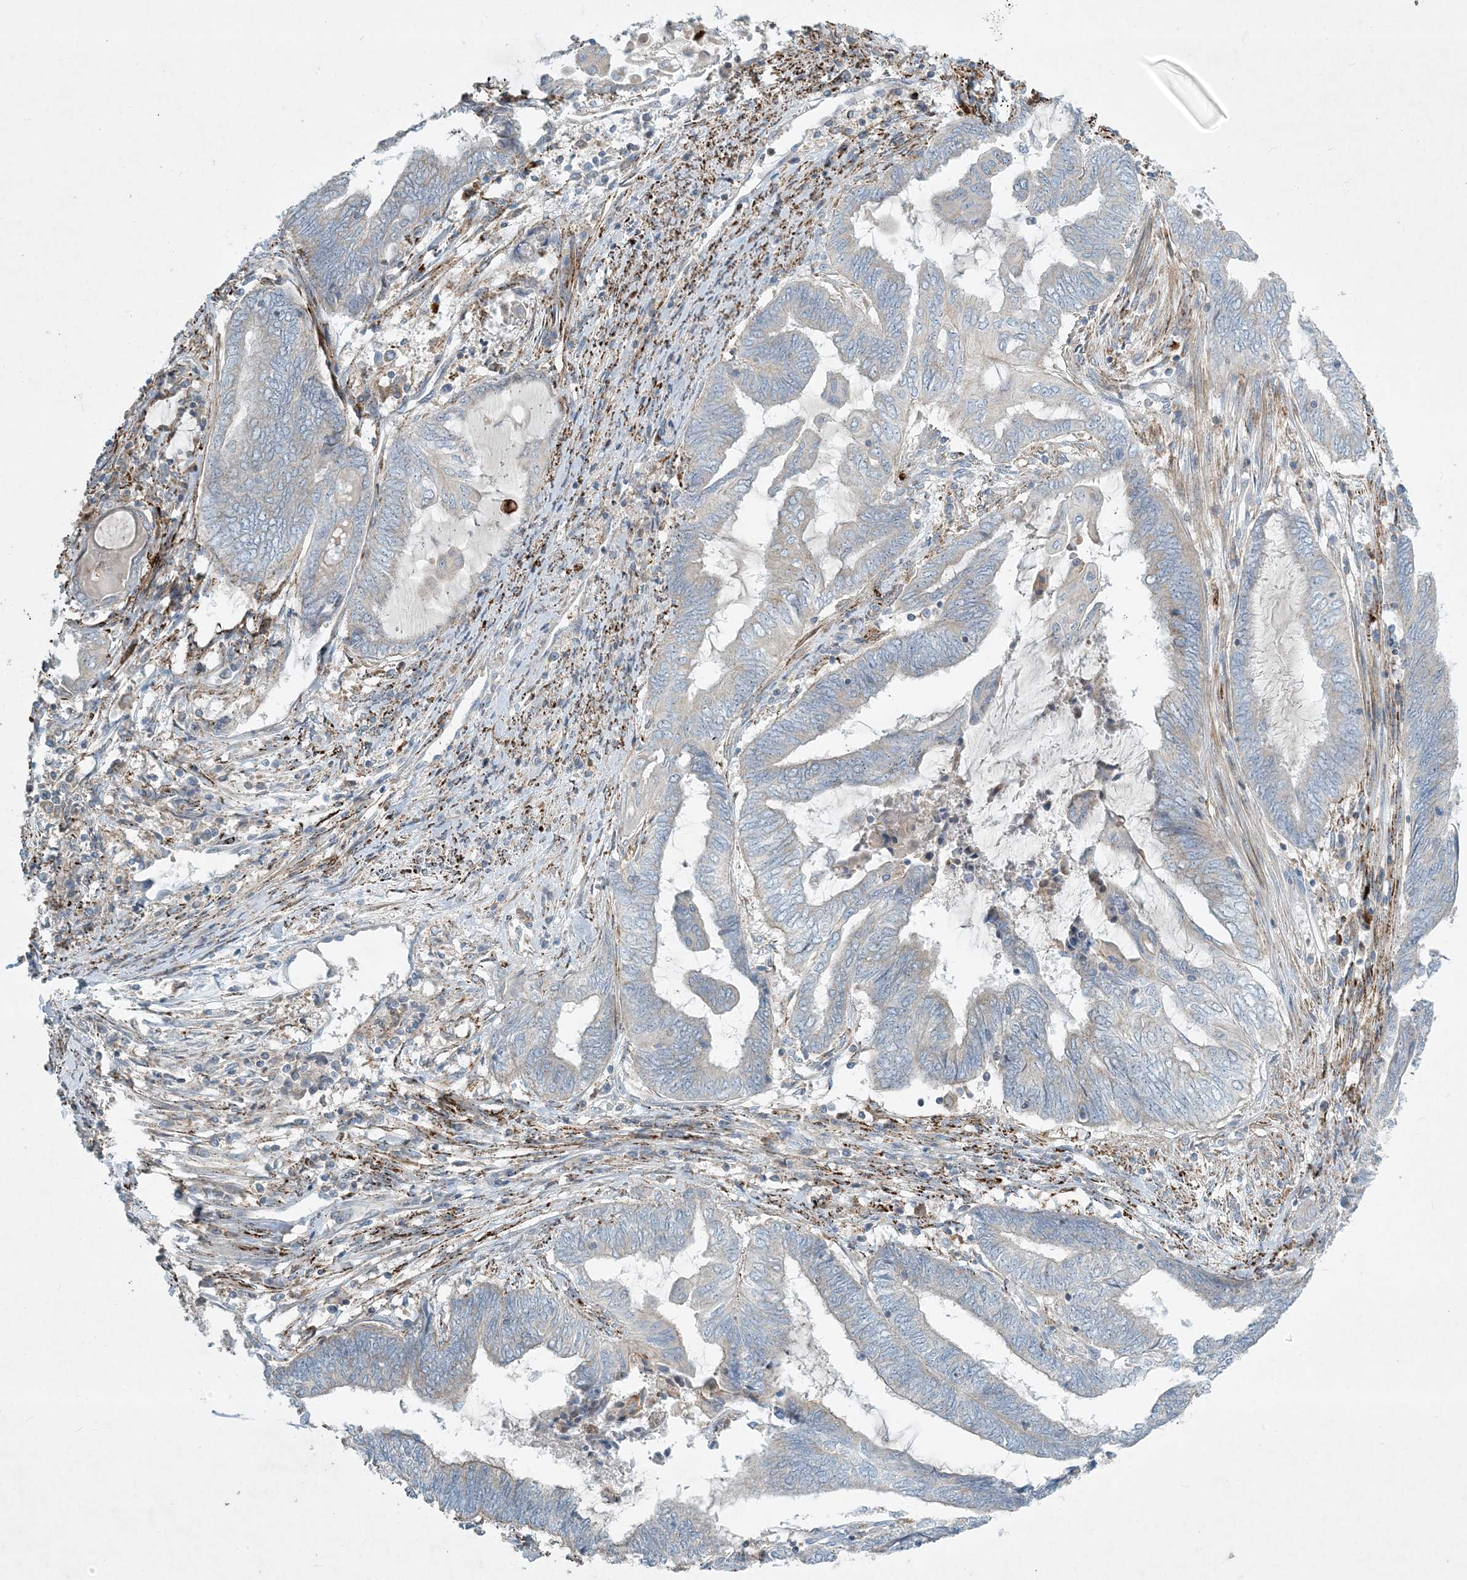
{"staining": {"intensity": "negative", "quantity": "none", "location": "none"}, "tissue": "endometrial cancer", "cell_type": "Tumor cells", "image_type": "cancer", "snomed": [{"axis": "morphology", "description": "Adenocarcinoma, NOS"}, {"axis": "topography", "description": "Uterus"}, {"axis": "topography", "description": "Endometrium"}], "caption": "An immunohistochemistry (IHC) histopathology image of adenocarcinoma (endometrial) is shown. There is no staining in tumor cells of adenocarcinoma (endometrial).", "gene": "LTN1", "patient": {"sex": "female", "age": 70}}